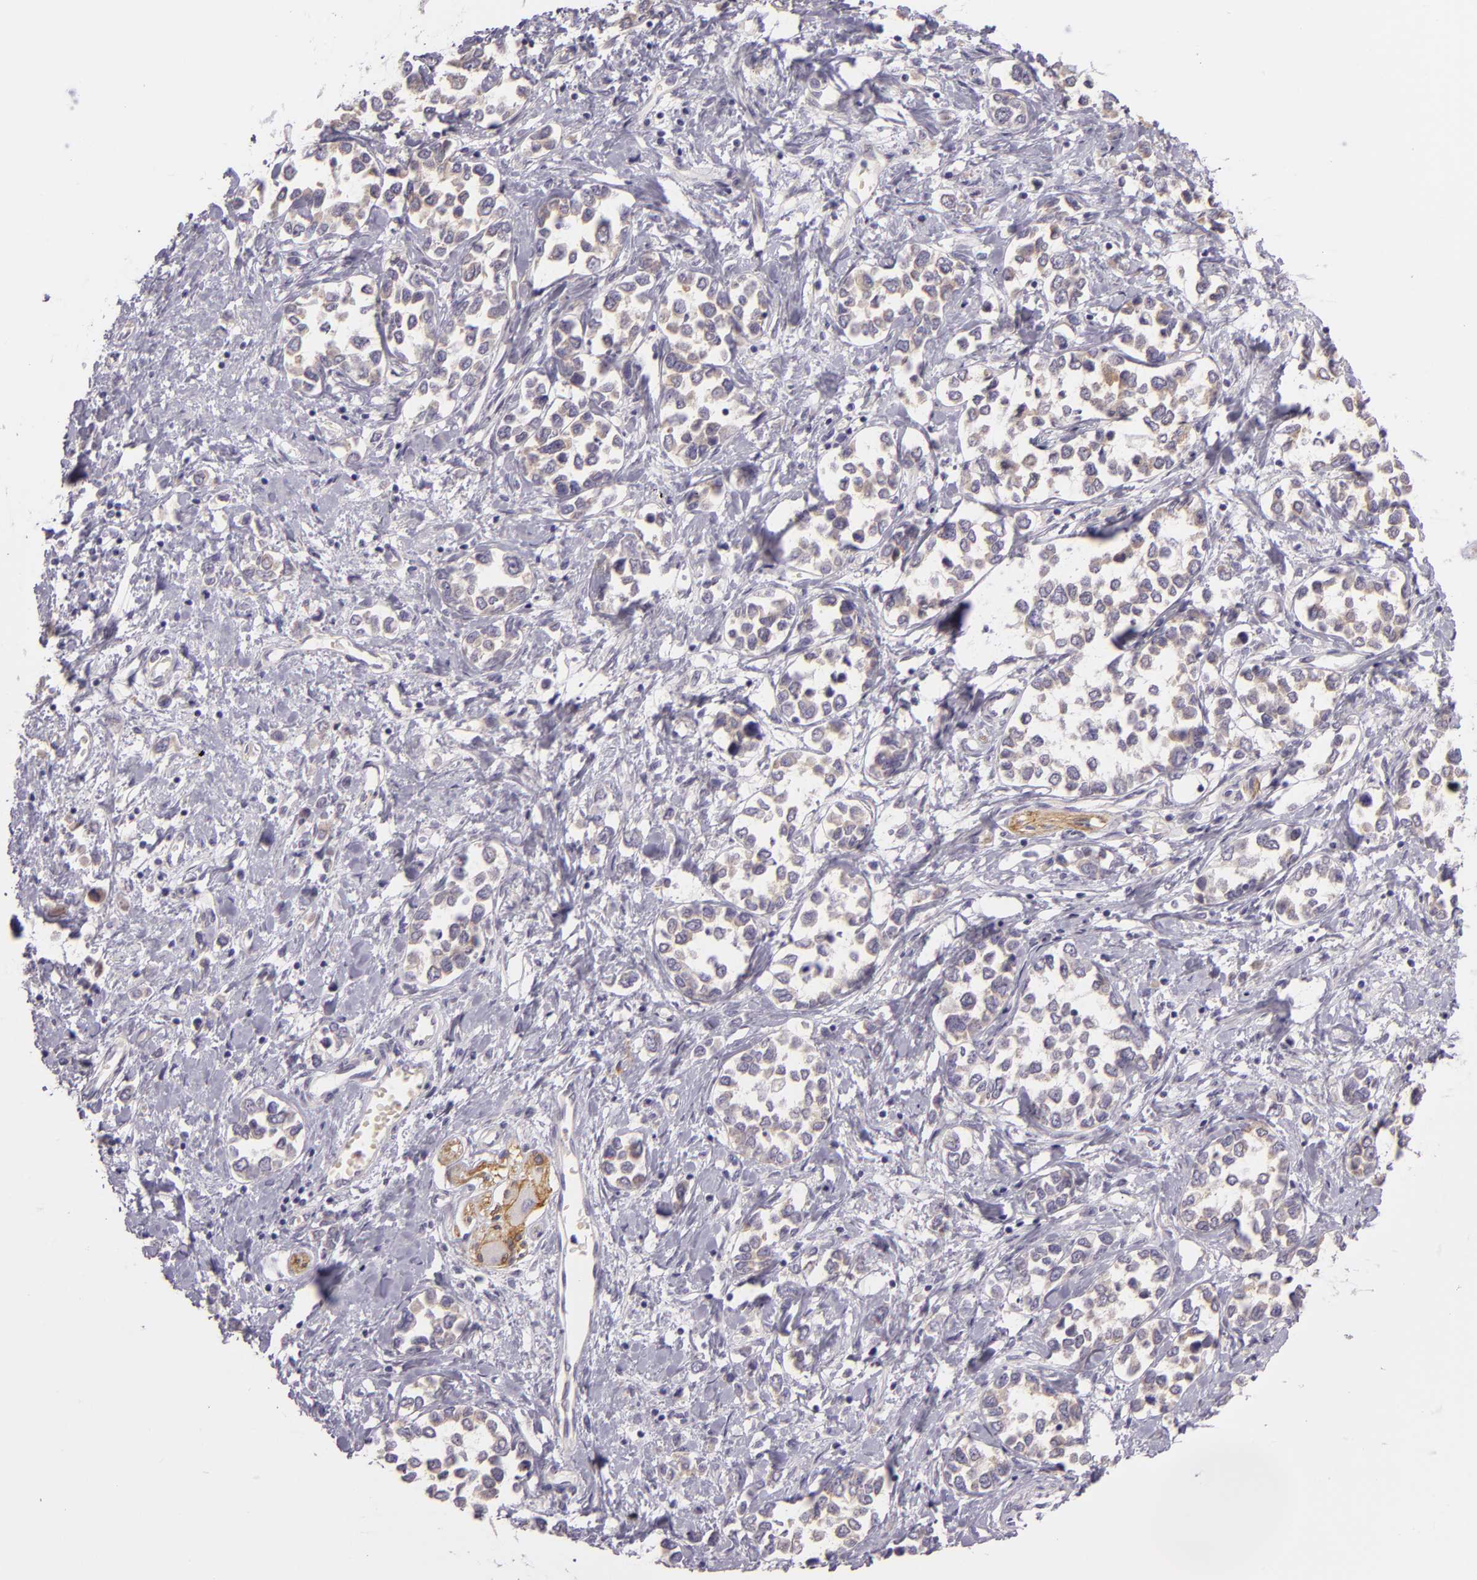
{"staining": {"intensity": "weak", "quantity": "<25%", "location": "cytoplasmic/membranous"}, "tissue": "stomach cancer", "cell_type": "Tumor cells", "image_type": "cancer", "snomed": [{"axis": "morphology", "description": "Adenocarcinoma, NOS"}, {"axis": "topography", "description": "Stomach, upper"}], "caption": "Image shows no significant protein expression in tumor cells of stomach adenocarcinoma.", "gene": "ZC3H7B", "patient": {"sex": "male", "age": 76}}